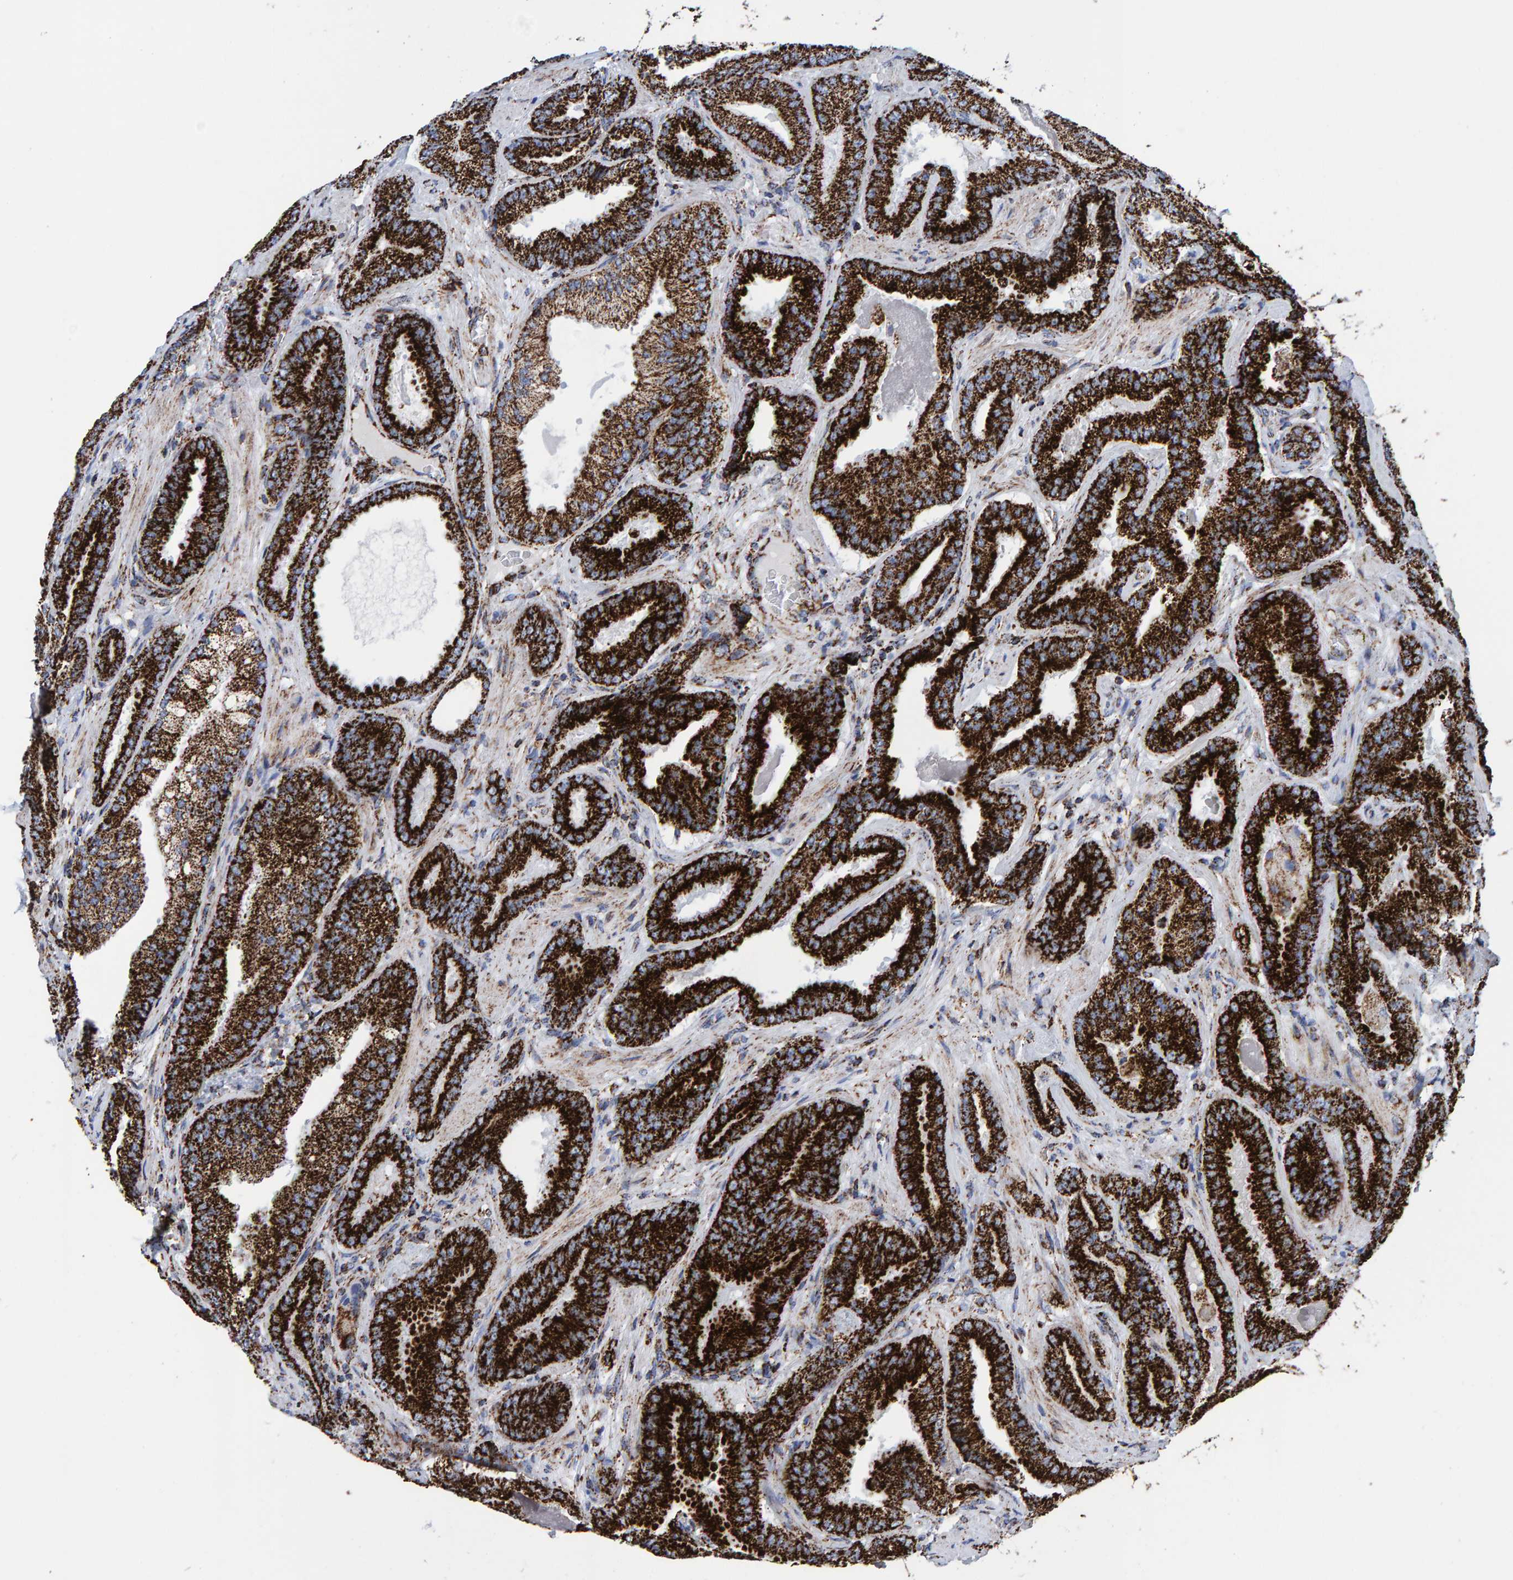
{"staining": {"intensity": "strong", "quantity": ">75%", "location": "cytoplasmic/membranous"}, "tissue": "prostate cancer", "cell_type": "Tumor cells", "image_type": "cancer", "snomed": [{"axis": "morphology", "description": "Adenocarcinoma, Low grade"}, {"axis": "topography", "description": "Prostate"}], "caption": "This histopathology image exhibits immunohistochemistry (IHC) staining of prostate cancer (adenocarcinoma (low-grade)), with high strong cytoplasmic/membranous staining in about >75% of tumor cells.", "gene": "ENSG00000262660", "patient": {"sex": "male", "age": 51}}